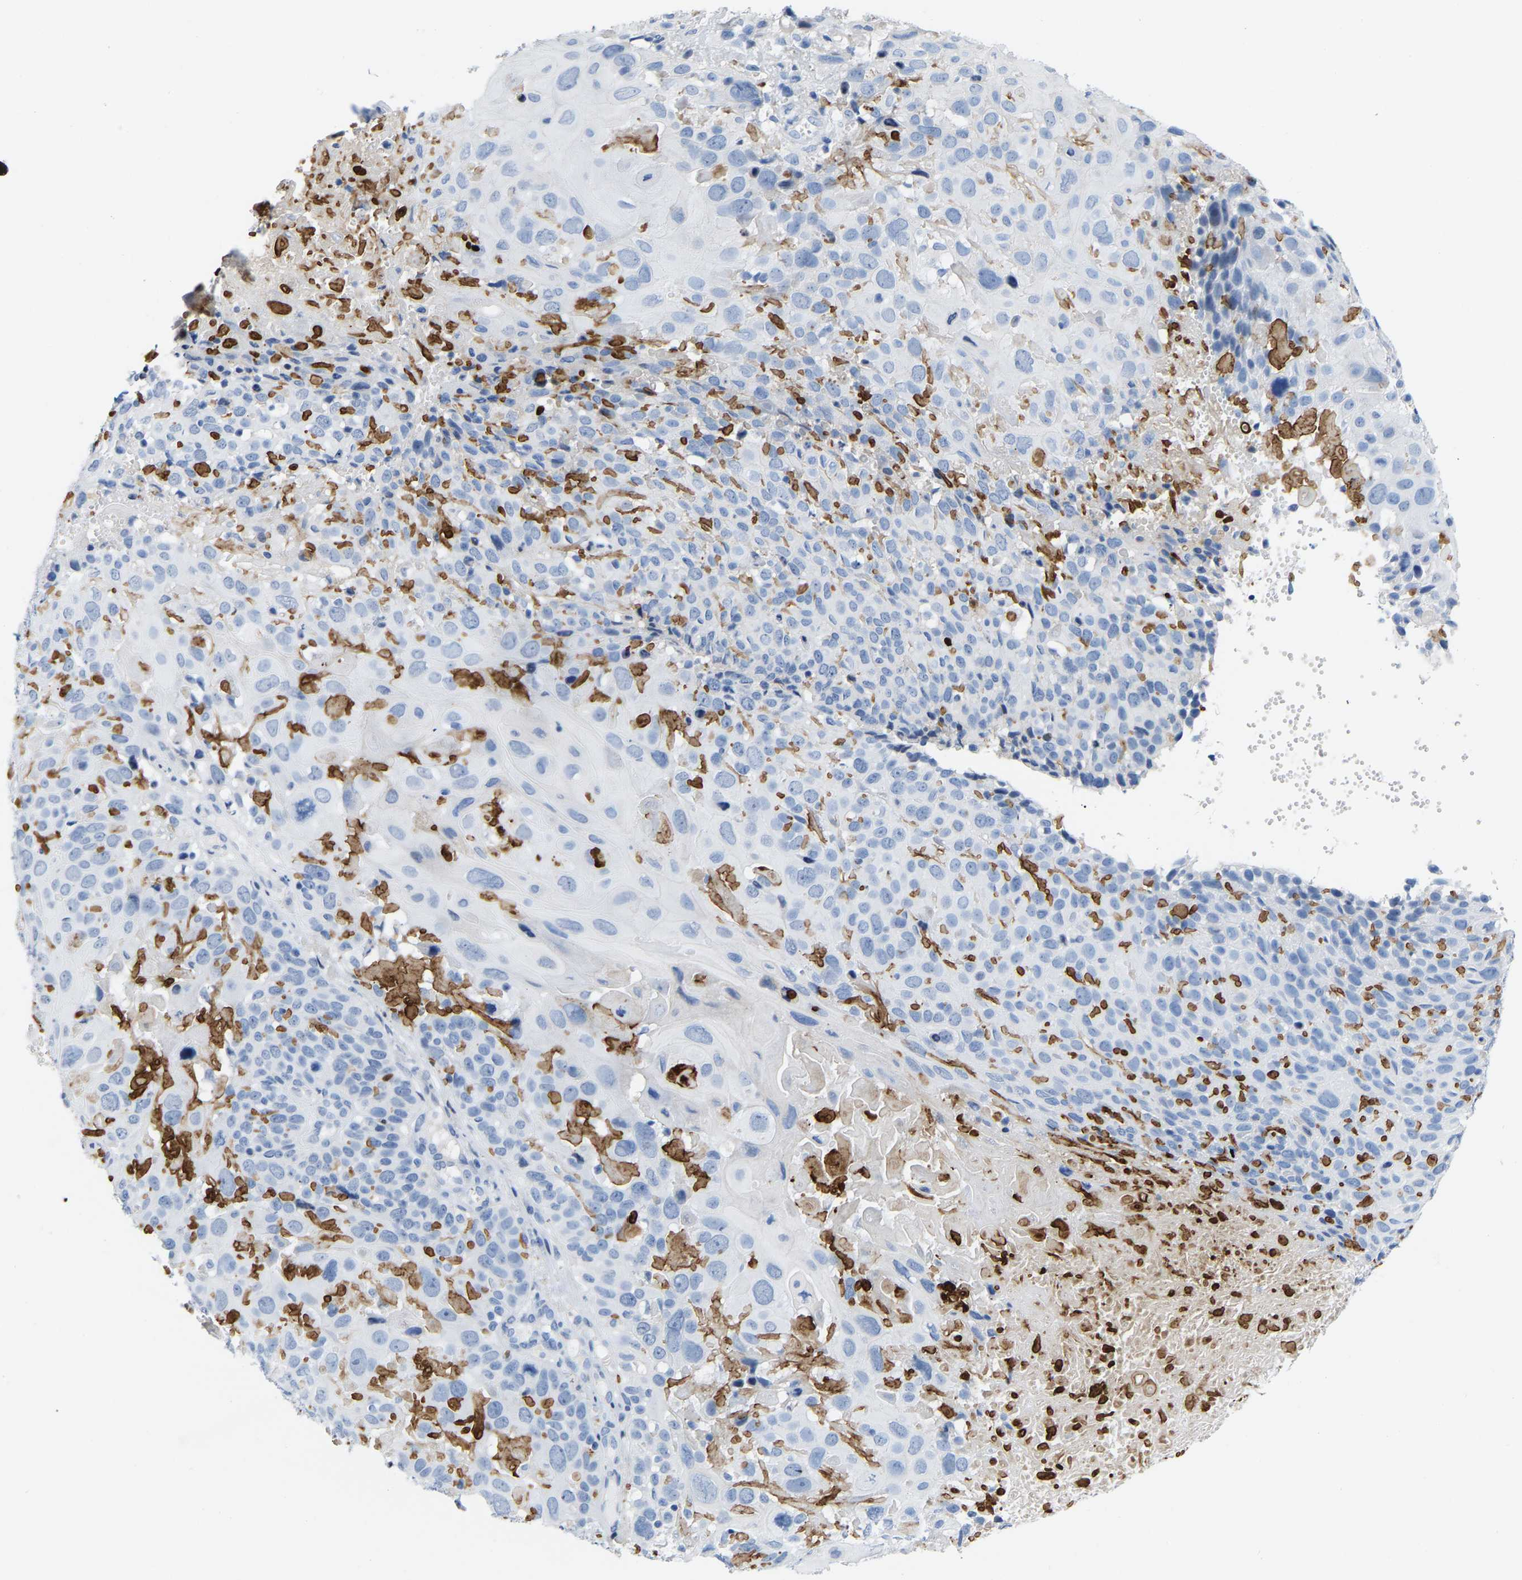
{"staining": {"intensity": "negative", "quantity": "none", "location": "none"}, "tissue": "cervical cancer", "cell_type": "Tumor cells", "image_type": "cancer", "snomed": [{"axis": "morphology", "description": "Squamous cell carcinoma, NOS"}, {"axis": "topography", "description": "Cervix"}], "caption": "High magnification brightfield microscopy of cervical squamous cell carcinoma stained with DAB (3,3'-diaminobenzidine) (brown) and counterstained with hematoxylin (blue): tumor cells show no significant staining.", "gene": "ABTB2", "patient": {"sex": "female", "age": 74}}